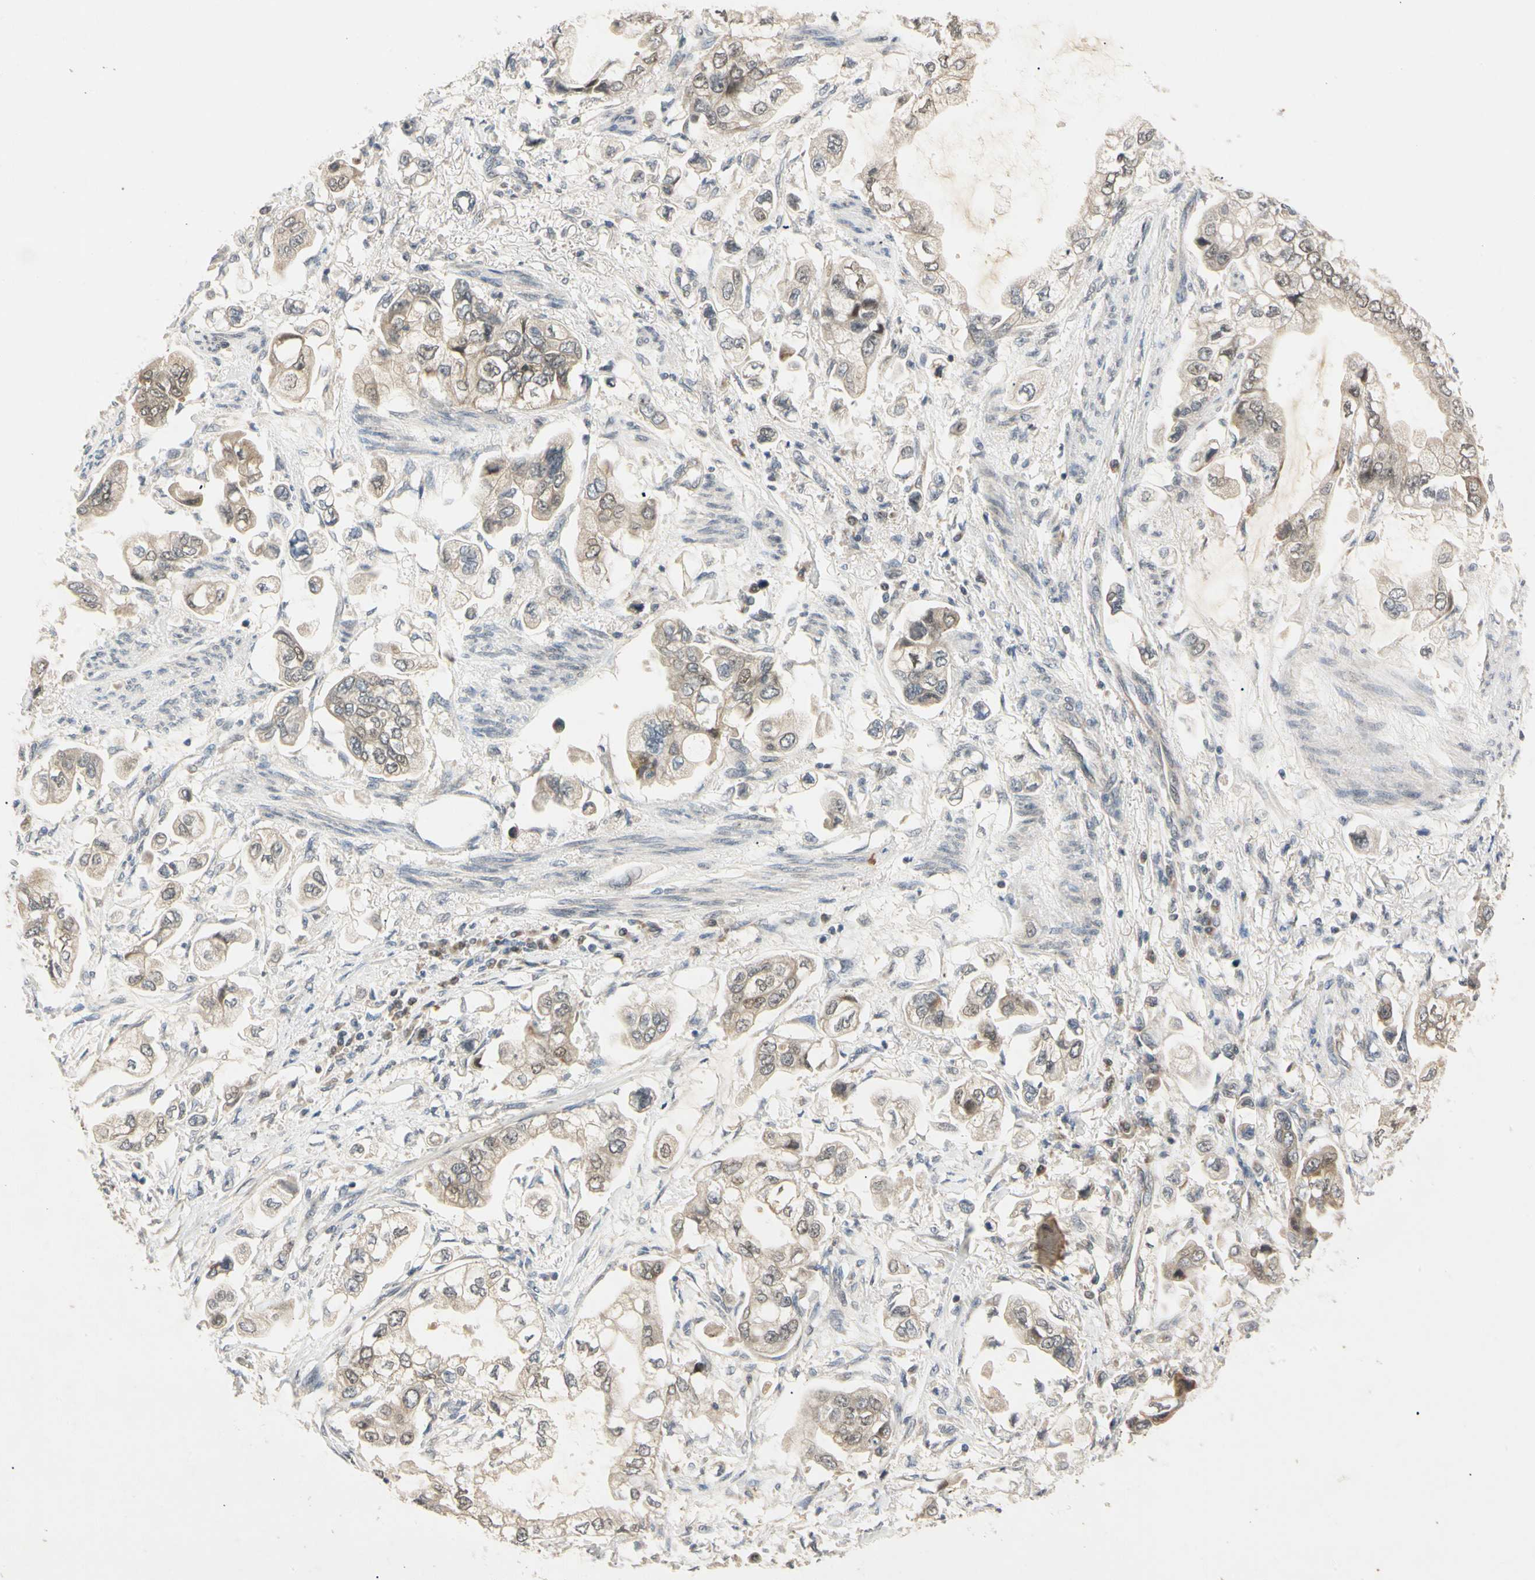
{"staining": {"intensity": "weak", "quantity": ">75%", "location": "cytoplasmic/membranous,nuclear"}, "tissue": "stomach cancer", "cell_type": "Tumor cells", "image_type": "cancer", "snomed": [{"axis": "morphology", "description": "Adenocarcinoma, NOS"}, {"axis": "topography", "description": "Stomach"}], "caption": "This photomicrograph reveals stomach cancer stained with immunohistochemistry (IHC) to label a protein in brown. The cytoplasmic/membranous and nuclear of tumor cells show weak positivity for the protein. Nuclei are counter-stained blue.", "gene": "RIOX2", "patient": {"sex": "male", "age": 62}}